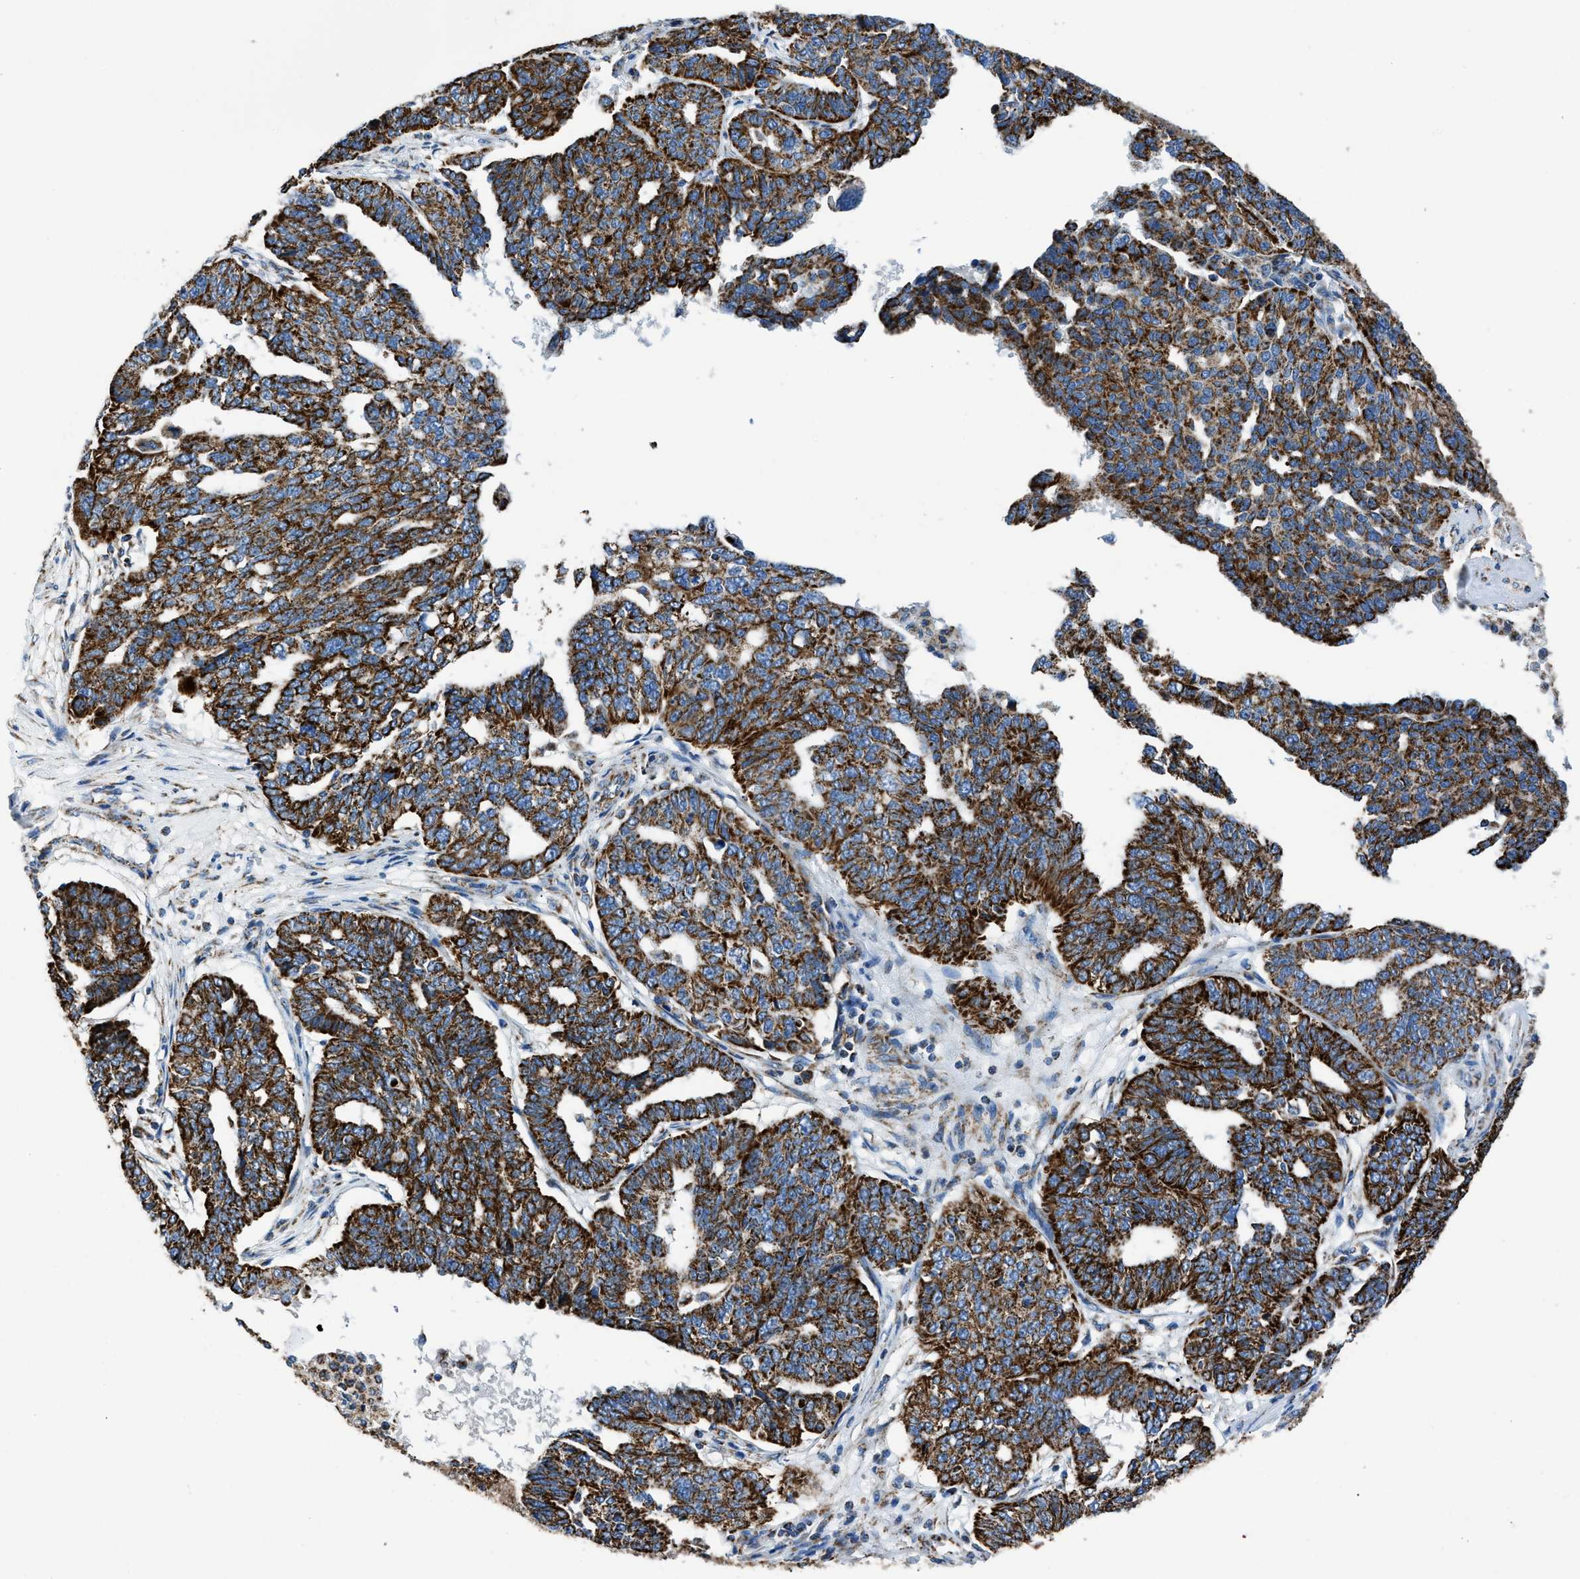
{"staining": {"intensity": "strong", "quantity": ">75%", "location": "cytoplasmic/membranous"}, "tissue": "ovarian cancer", "cell_type": "Tumor cells", "image_type": "cancer", "snomed": [{"axis": "morphology", "description": "Cystadenocarcinoma, serous, NOS"}, {"axis": "topography", "description": "Ovary"}], "caption": "Protein staining by IHC exhibits strong cytoplasmic/membranous staining in about >75% of tumor cells in ovarian cancer.", "gene": "PHB2", "patient": {"sex": "female", "age": 59}}